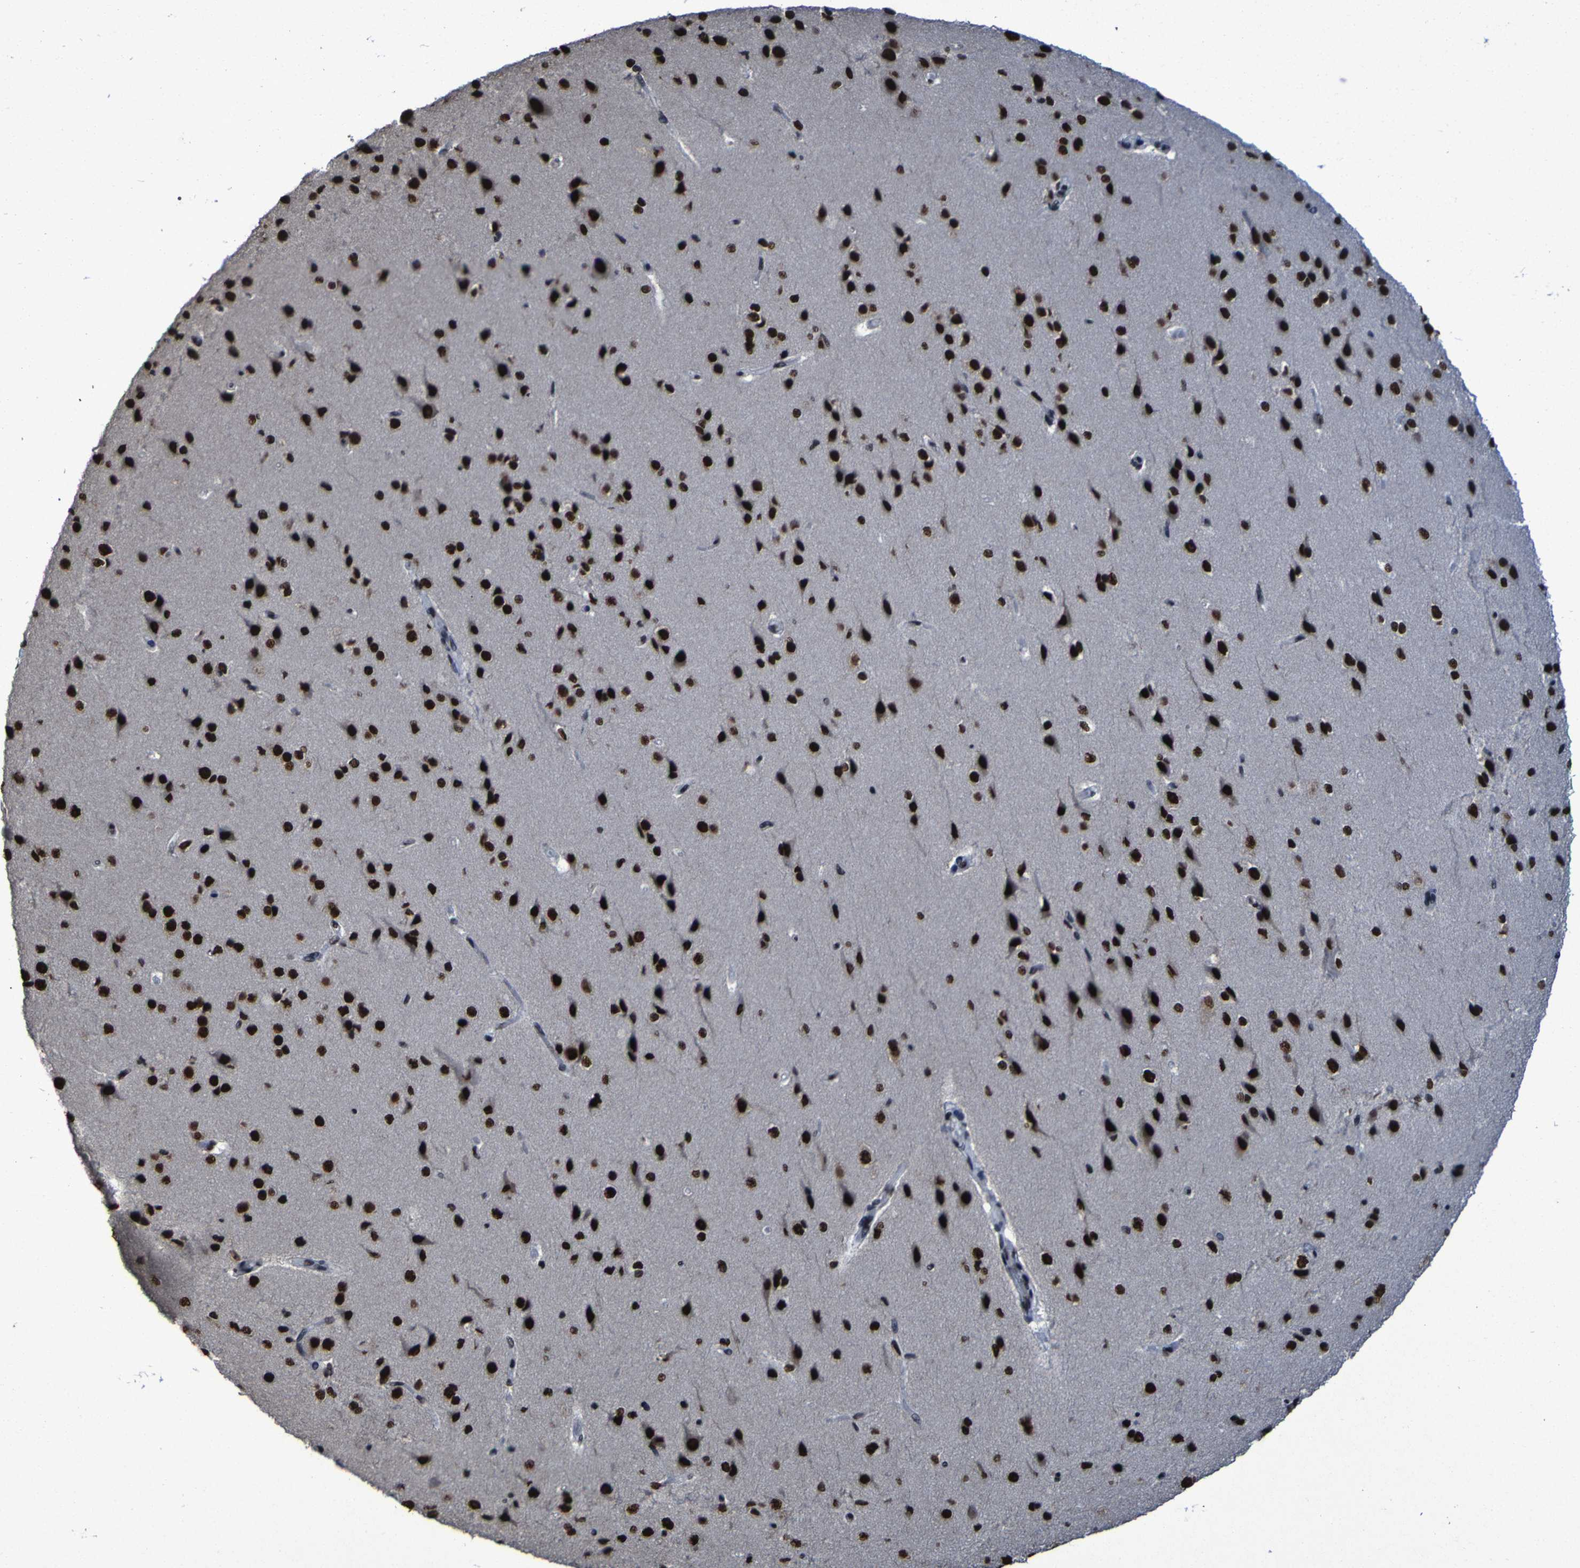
{"staining": {"intensity": "strong", "quantity": ">75%", "location": "nuclear"}, "tissue": "cerebral cortex", "cell_type": "Endothelial cells", "image_type": "normal", "snomed": [{"axis": "morphology", "description": "Normal tissue, NOS"}, {"axis": "morphology", "description": "Developmental malformation"}, {"axis": "topography", "description": "Cerebral cortex"}], "caption": "An immunohistochemistry (IHC) photomicrograph of benign tissue is shown. Protein staining in brown labels strong nuclear positivity in cerebral cortex within endothelial cells.", "gene": "HNRNPR", "patient": {"sex": "female", "age": 30}}